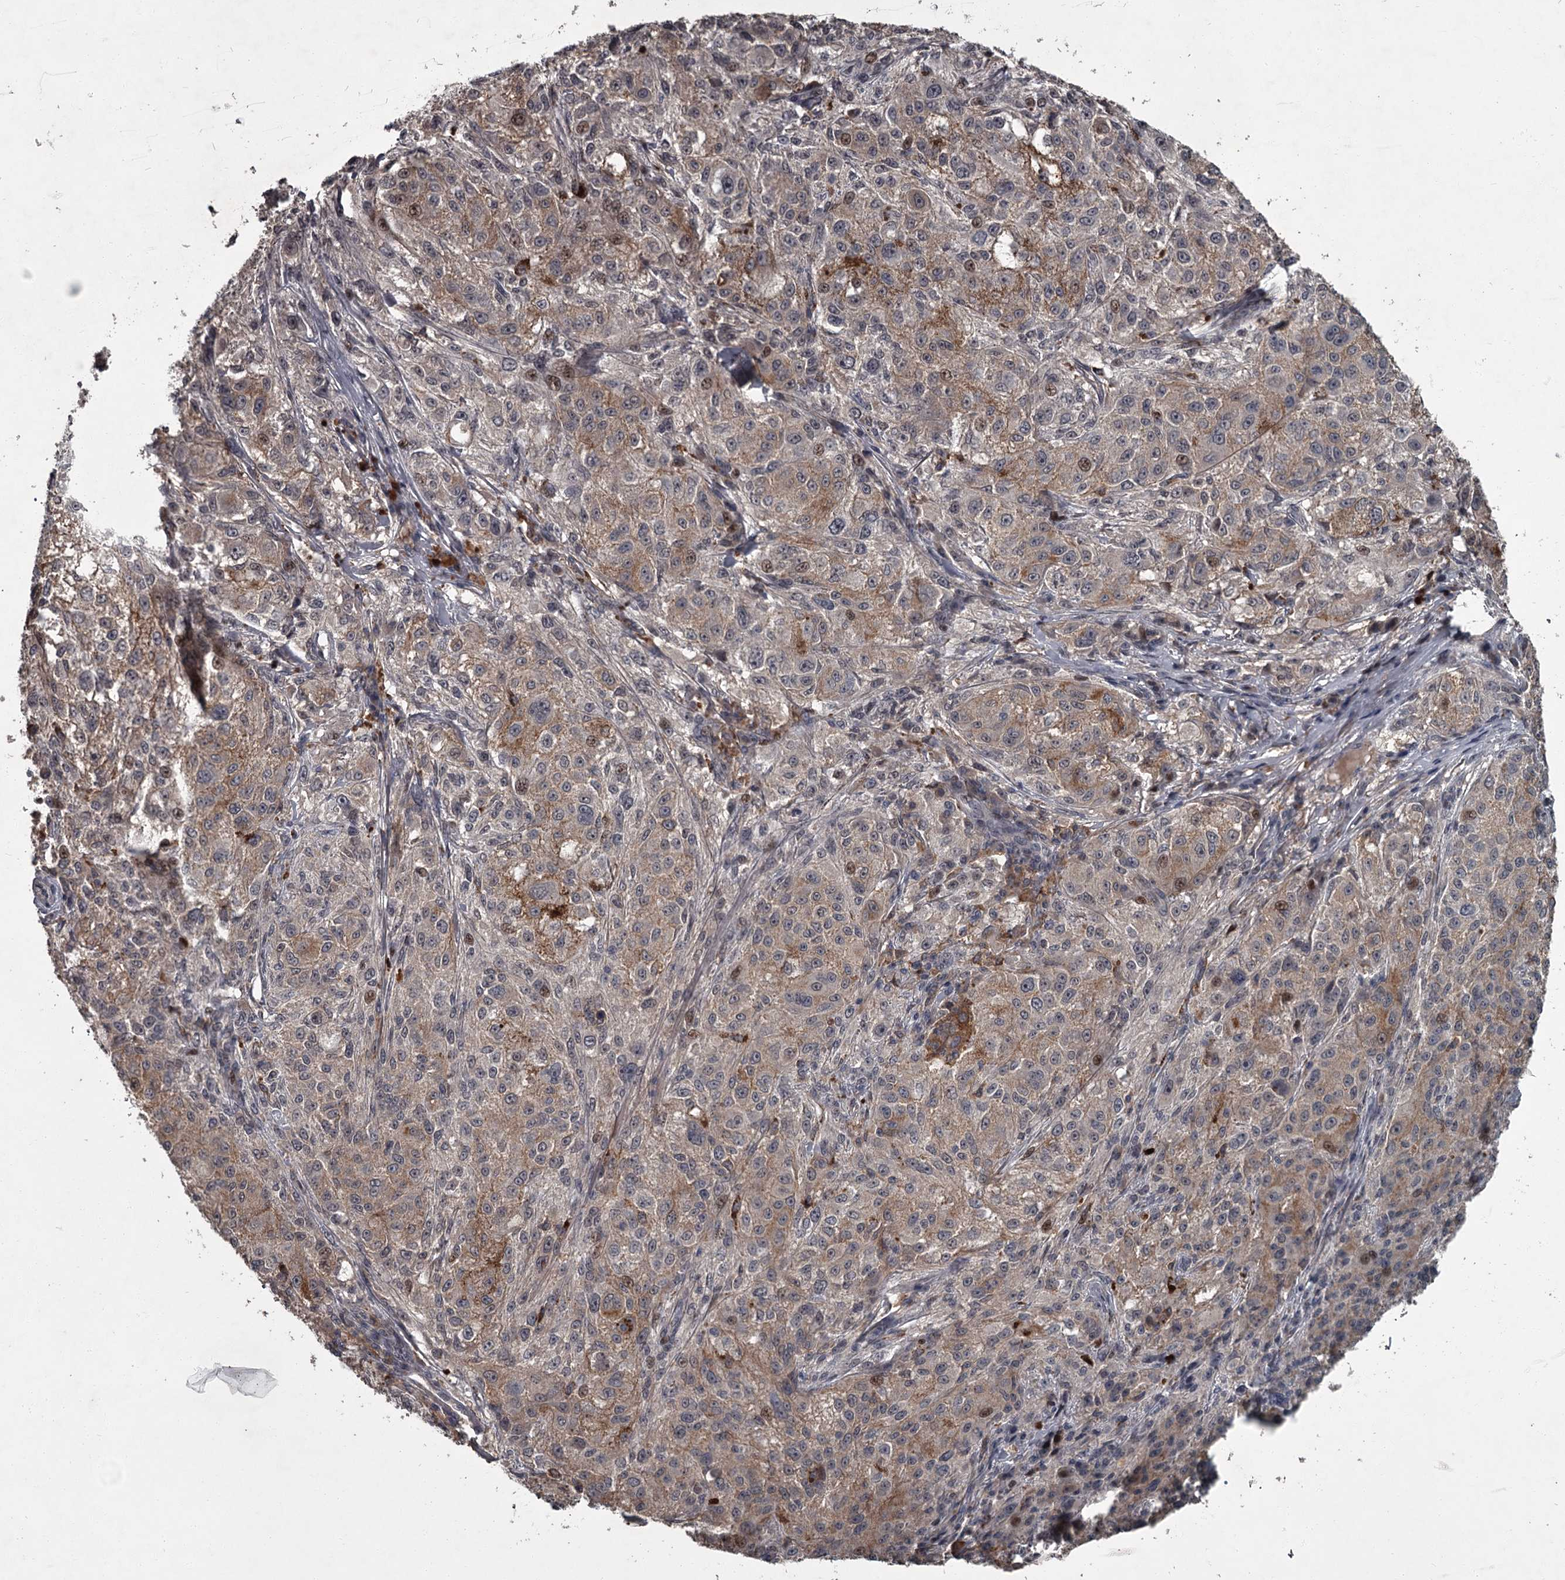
{"staining": {"intensity": "weak", "quantity": ">75%", "location": "cytoplasmic/membranous,nuclear"}, "tissue": "melanoma", "cell_type": "Tumor cells", "image_type": "cancer", "snomed": [{"axis": "morphology", "description": "Necrosis, NOS"}, {"axis": "morphology", "description": "Malignant melanoma, NOS"}, {"axis": "topography", "description": "Skin"}], "caption": "Immunohistochemistry (DAB (3,3'-diaminobenzidine)) staining of human malignant melanoma demonstrates weak cytoplasmic/membranous and nuclear protein positivity in about >75% of tumor cells.", "gene": "FLVCR2", "patient": {"sex": "female", "age": 87}}